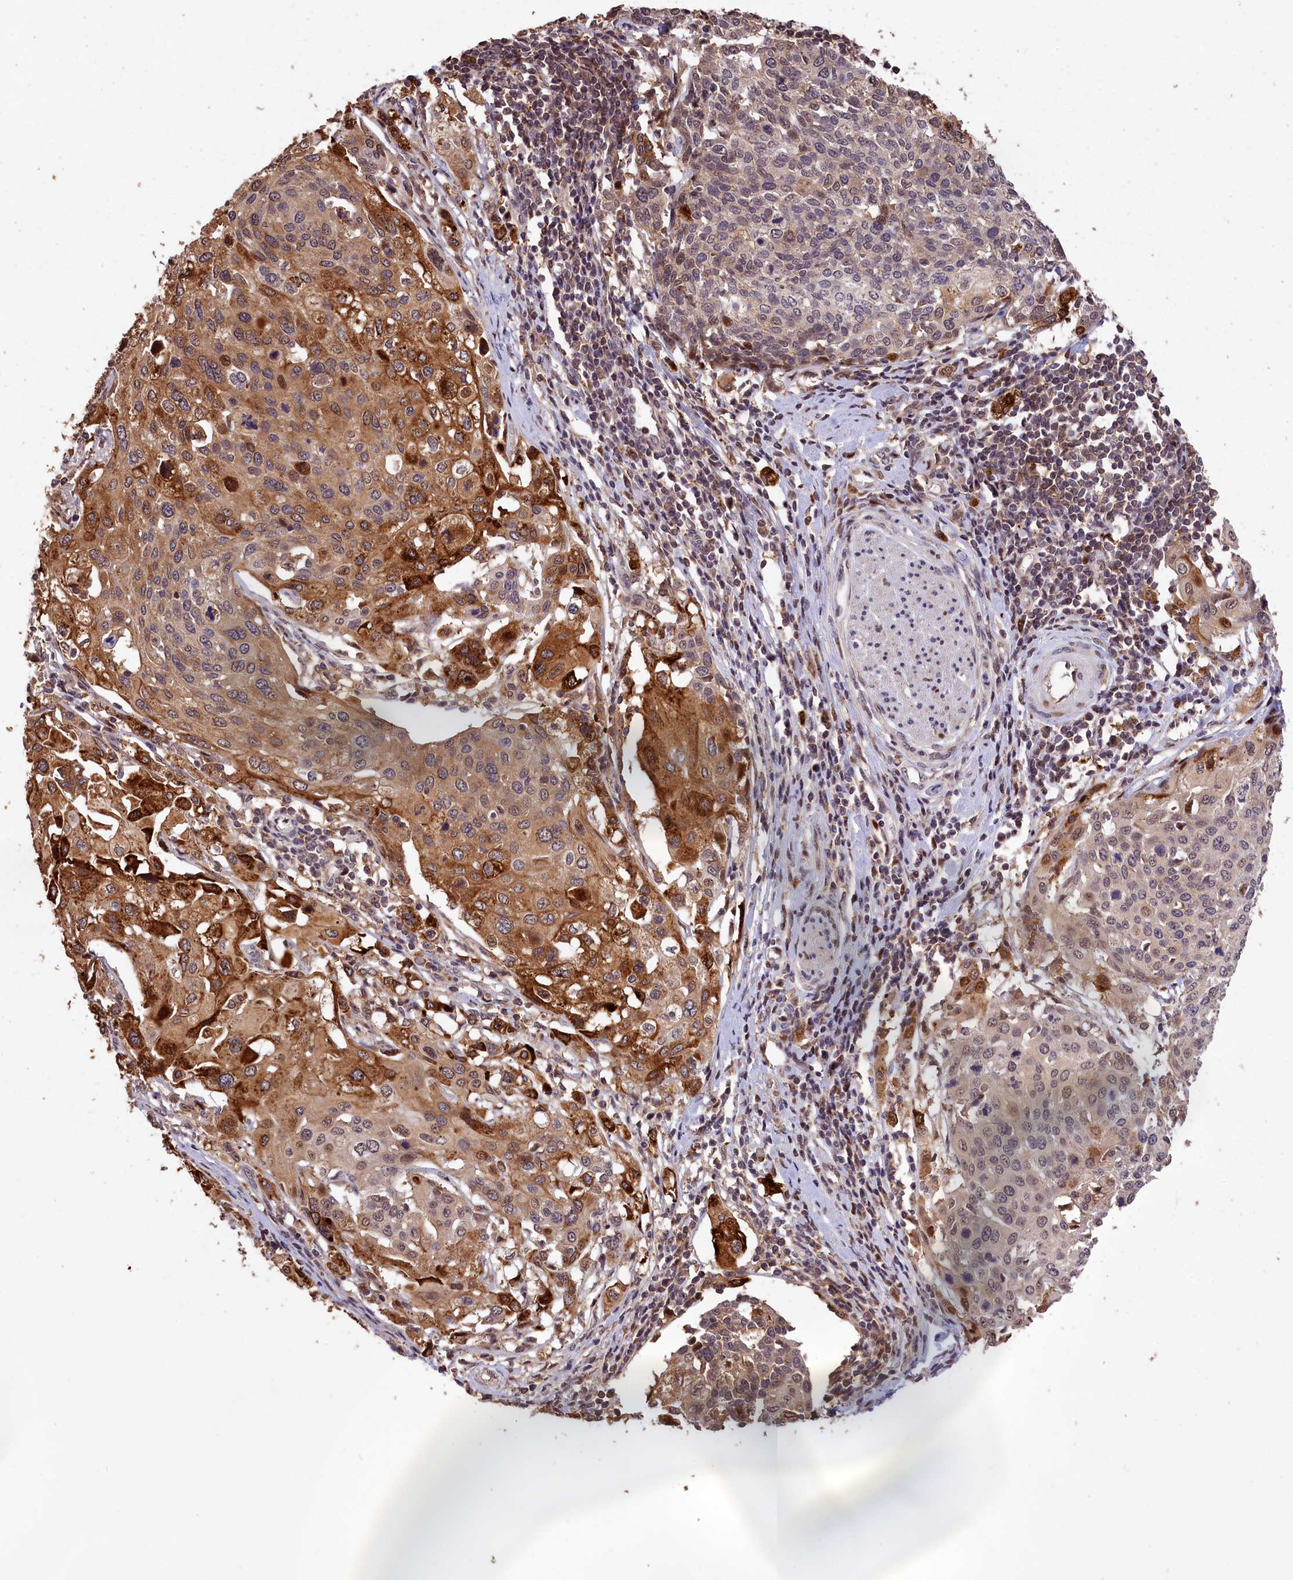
{"staining": {"intensity": "strong", "quantity": "25%-75%", "location": "cytoplasmic/membranous,nuclear"}, "tissue": "cervical cancer", "cell_type": "Tumor cells", "image_type": "cancer", "snomed": [{"axis": "morphology", "description": "Squamous cell carcinoma, NOS"}, {"axis": "topography", "description": "Cervix"}], "caption": "Protein expression analysis of cervical squamous cell carcinoma exhibits strong cytoplasmic/membranous and nuclear expression in about 25%-75% of tumor cells. The staining is performed using DAB brown chromogen to label protein expression. The nuclei are counter-stained blue using hematoxylin.", "gene": "PHAF1", "patient": {"sex": "female", "age": 44}}